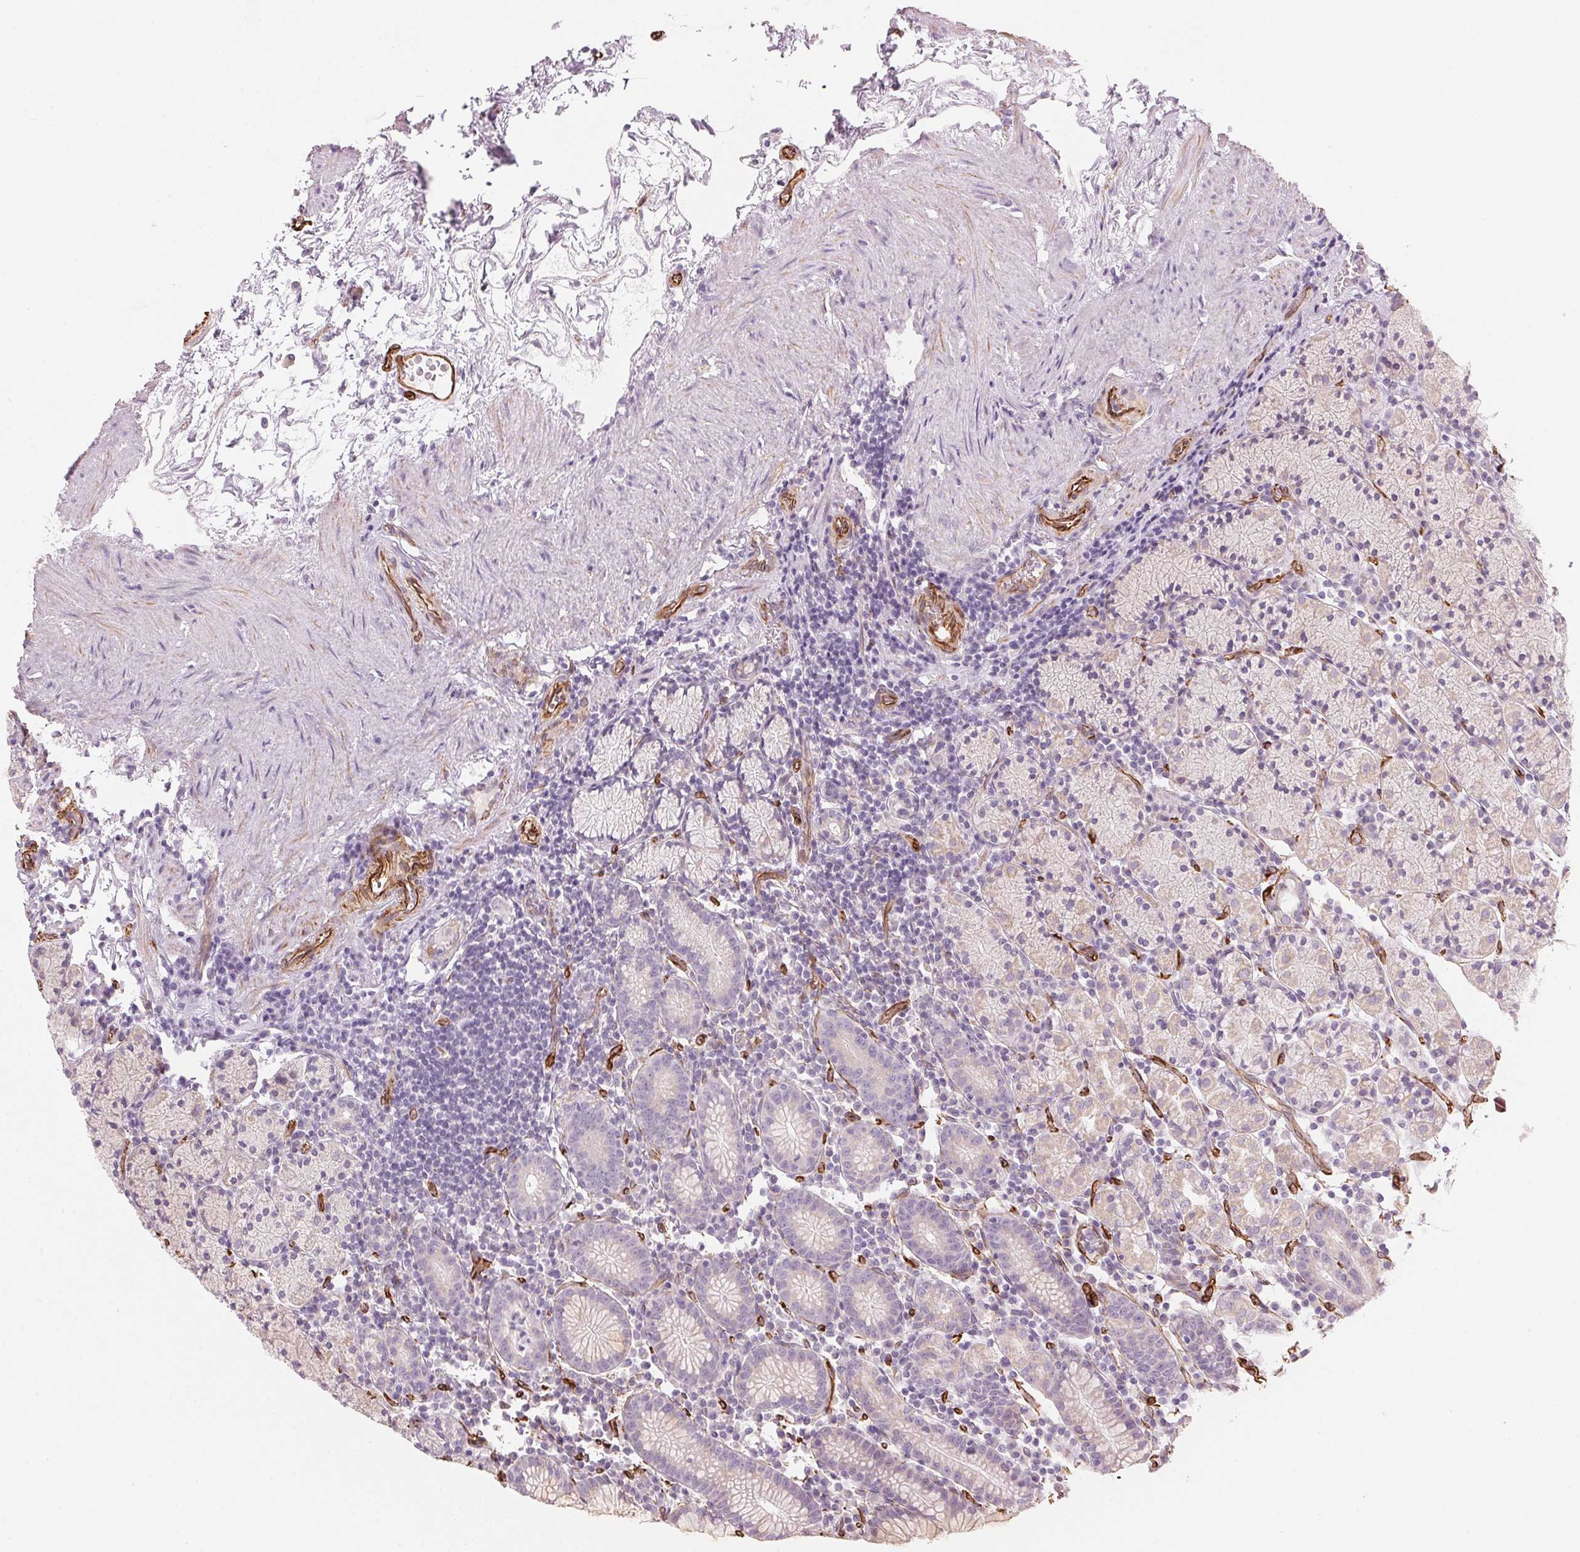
{"staining": {"intensity": "negative", "quantity": "none", "location": "none"}, "tissue": "stomach", "cell_type": "Glandular cells", "image_type": "normal", "snomed": [{"axis": "morphology", "description": "Normal tissue, NOS"}, {"axis": "topography", "description": "Stomach, upper"}, {"axis": "topography", "description": "Stomach"}], "caption": "DAB (3,3'-diaminobenzidine) immunohistochemical staining of normal human stomach exhibits no significant positivity in glandular cells.", "gene": "CLPS", "patient": {"sex": "male", "age": 62}}